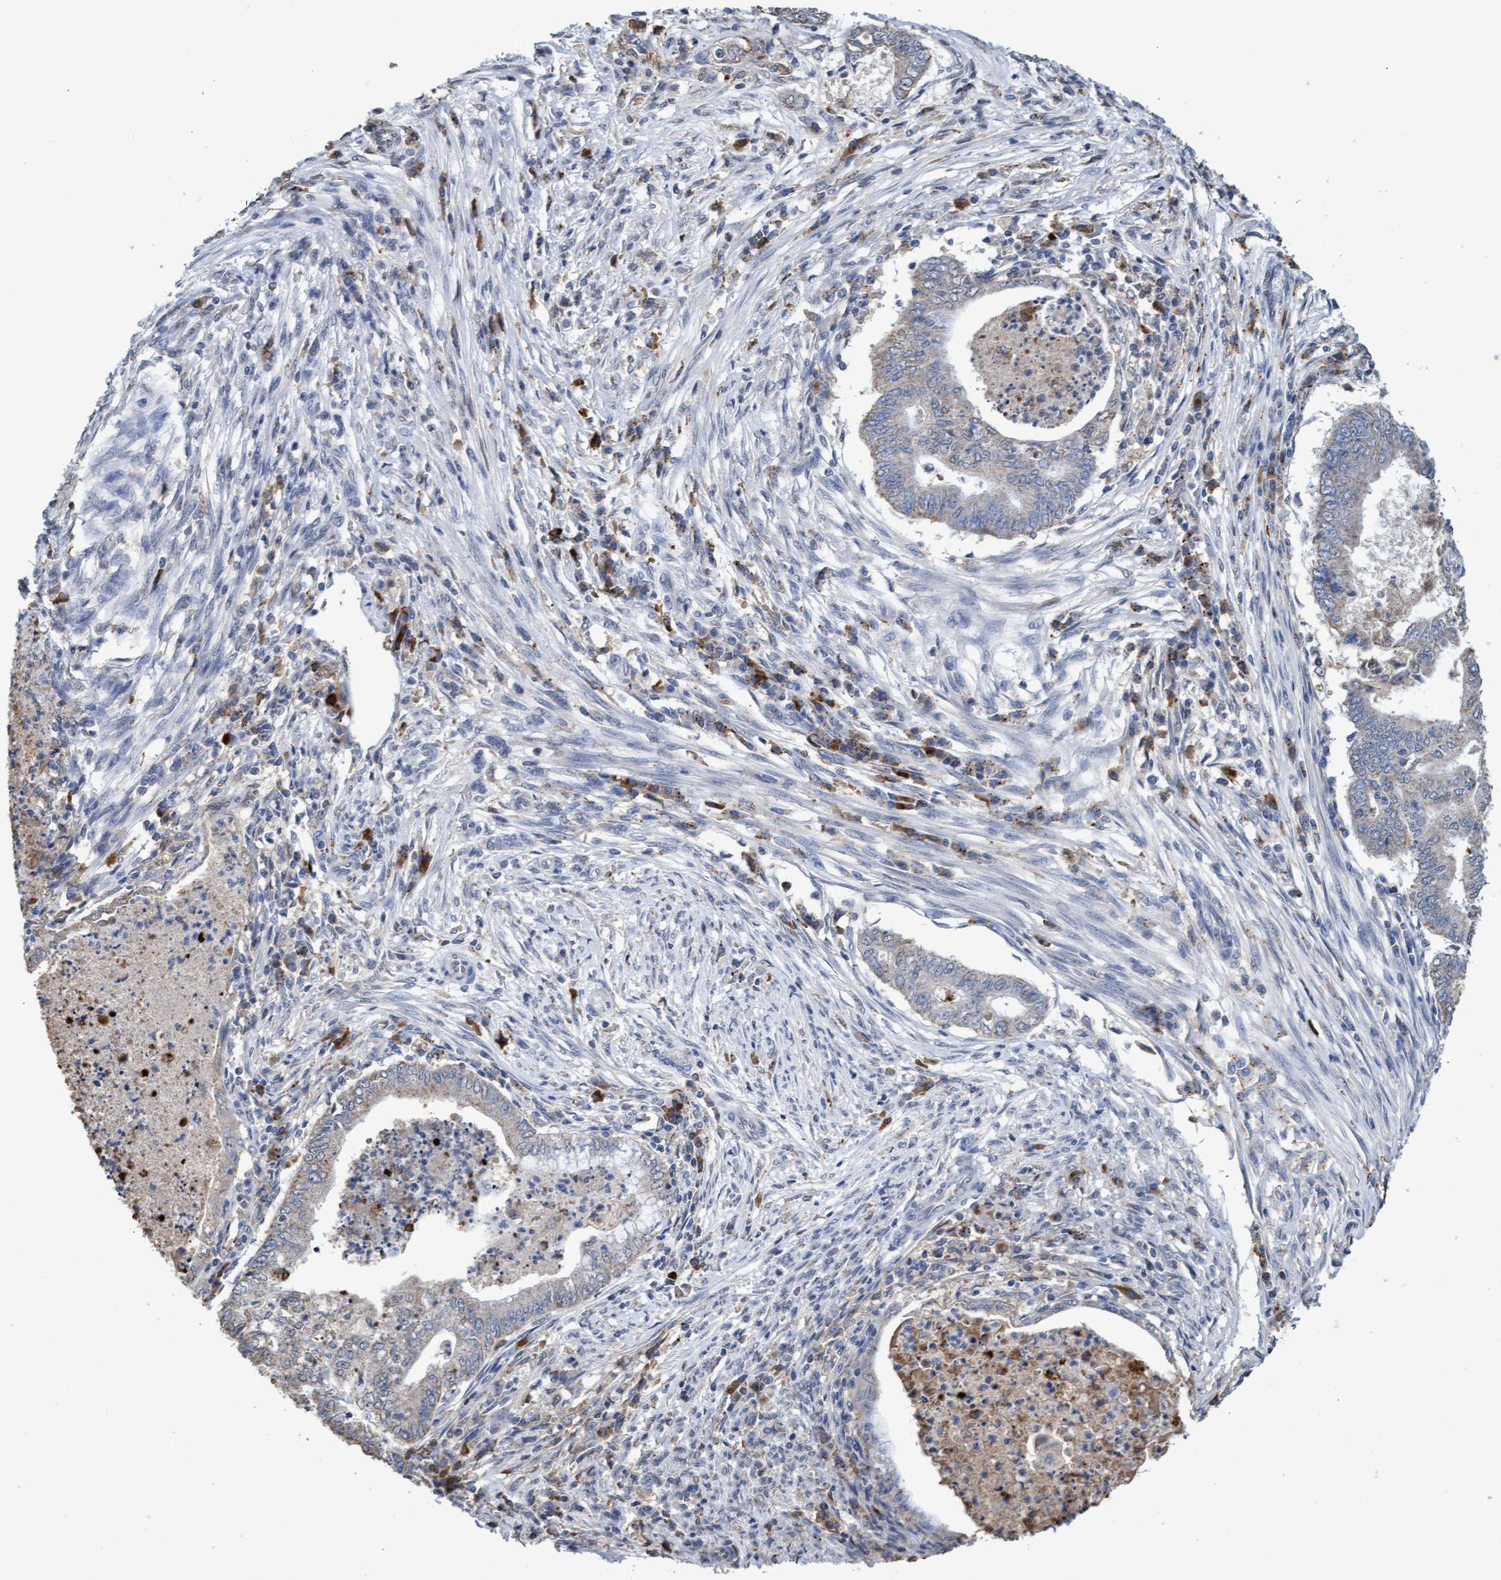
{"staining": {"intensity": "negative", "quantity": "none", "location": "none"}, "tissue": "endometrial cancer", "cell_type": "Tumor cells", "image_type": "cancer", "snomed": [{"axis": "morphology", "description": "Polyp, NOS"}, {"axis": "morphology", "description": "Adenocarcinoma, NOS"}, {"axis": "morphology", "description": "Adenoma, NOS"}, {"axis": "topography", "description": "Endometrium"}], "caption": "DAB immunohistochemical staining of human adenocarcinoma (endometrial) exhibits no significant staining in tumor cells. (Stains: DAB immunohistochemistry with hematoxylin counter stain, Microscopy: brightfield microscopy at high magnification).", "gene": "GPR39", "patient": {"sex": "female", "age": 79}}